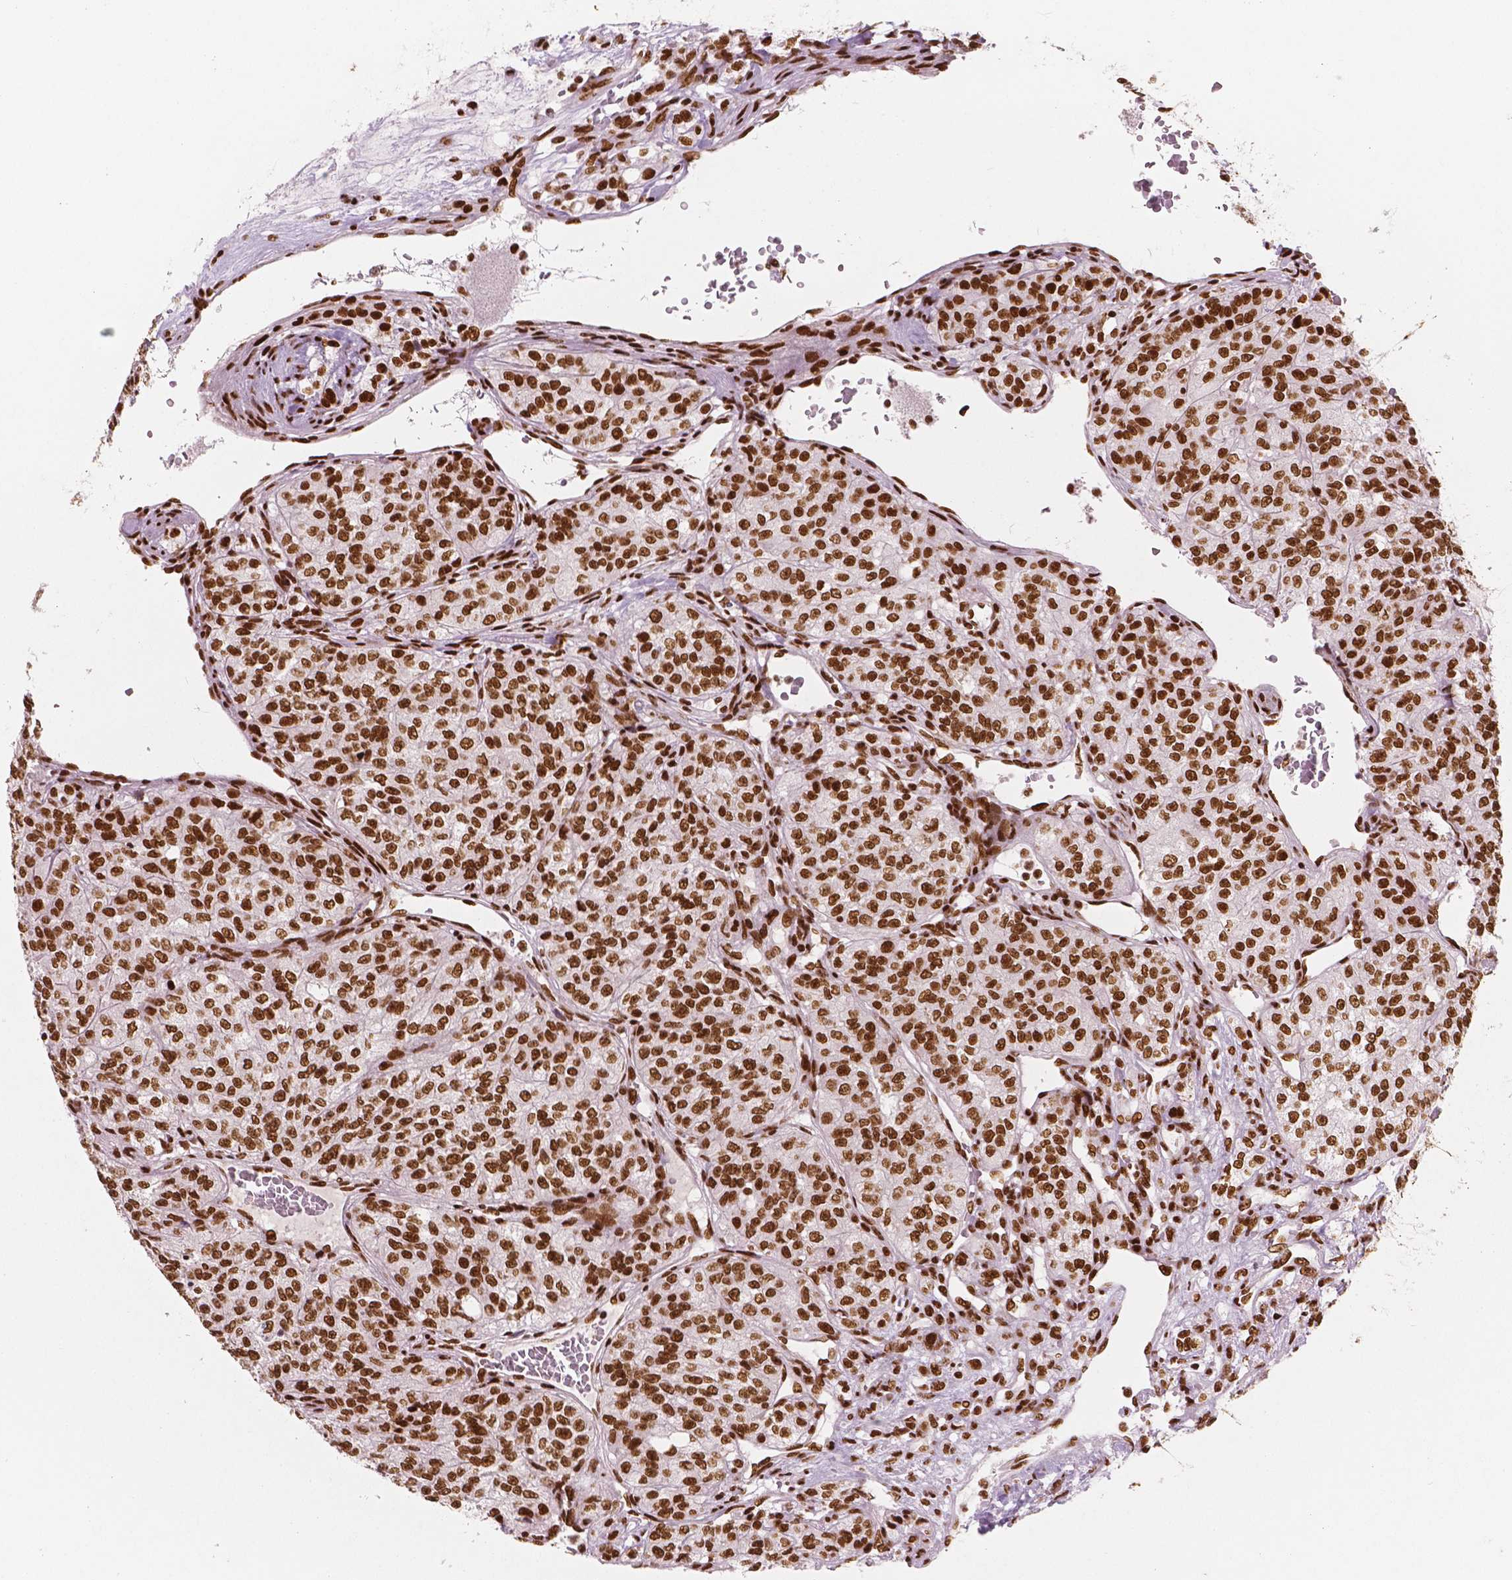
{"staining": {"intensity": "strong", "quantity": ">75%", "location": "nuclear"}, "tissue": "renal cancer", "cell_type": "Tumor cells", "image_type": "cancer", "snomed": [{"axis": "morphology", "description": "Adenocarcinoma, NOS"}, {"axis": "topography", "description": "Kidney"}], "caption": "Adenocarcinoma (renal) stained for a protein (brown) displays strong nuclear positive positivity in approximately >75% of tumor cells.", "gene": "BRD4", "patient": {"sex": "female", "age": 63}}